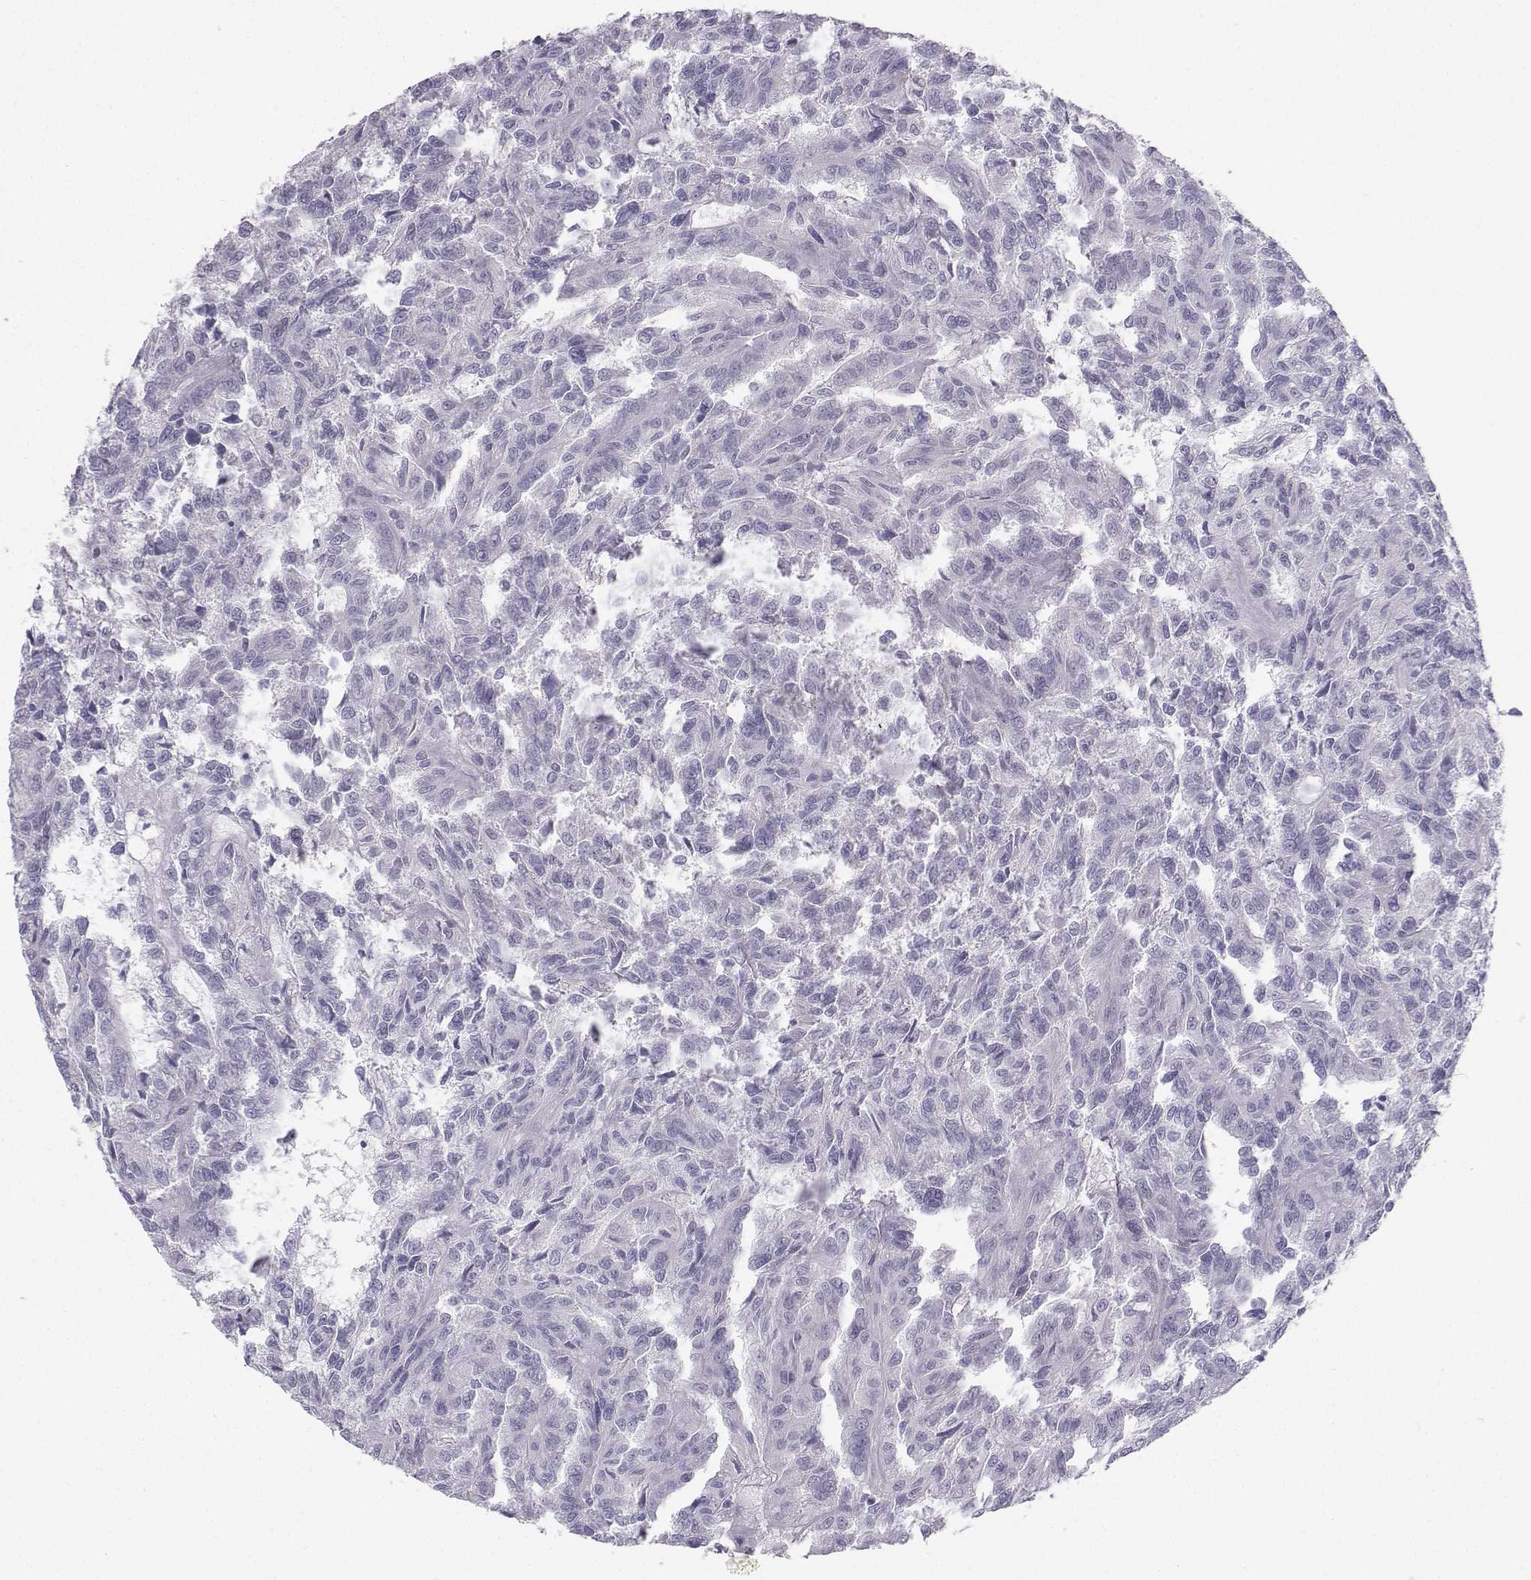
{"staining": {"intensity": "negative", "quantity": "none", "location": "none"}, "tissue": "renal cancer", "cell_type": "Tumor cells", "image_type": "cancer", "snomed": [{"axis": "morphology", "description": "Adenocarcinoma, NOS"}, {"axis": "topography", "description": "Kidney"}], "caption": "Renal adenocarcinoma was stained to show a protein in brown. There is no significant expression in tumor cells.", "gene": "SYCE1", "patient": {"sex": "male", "age": 79}}